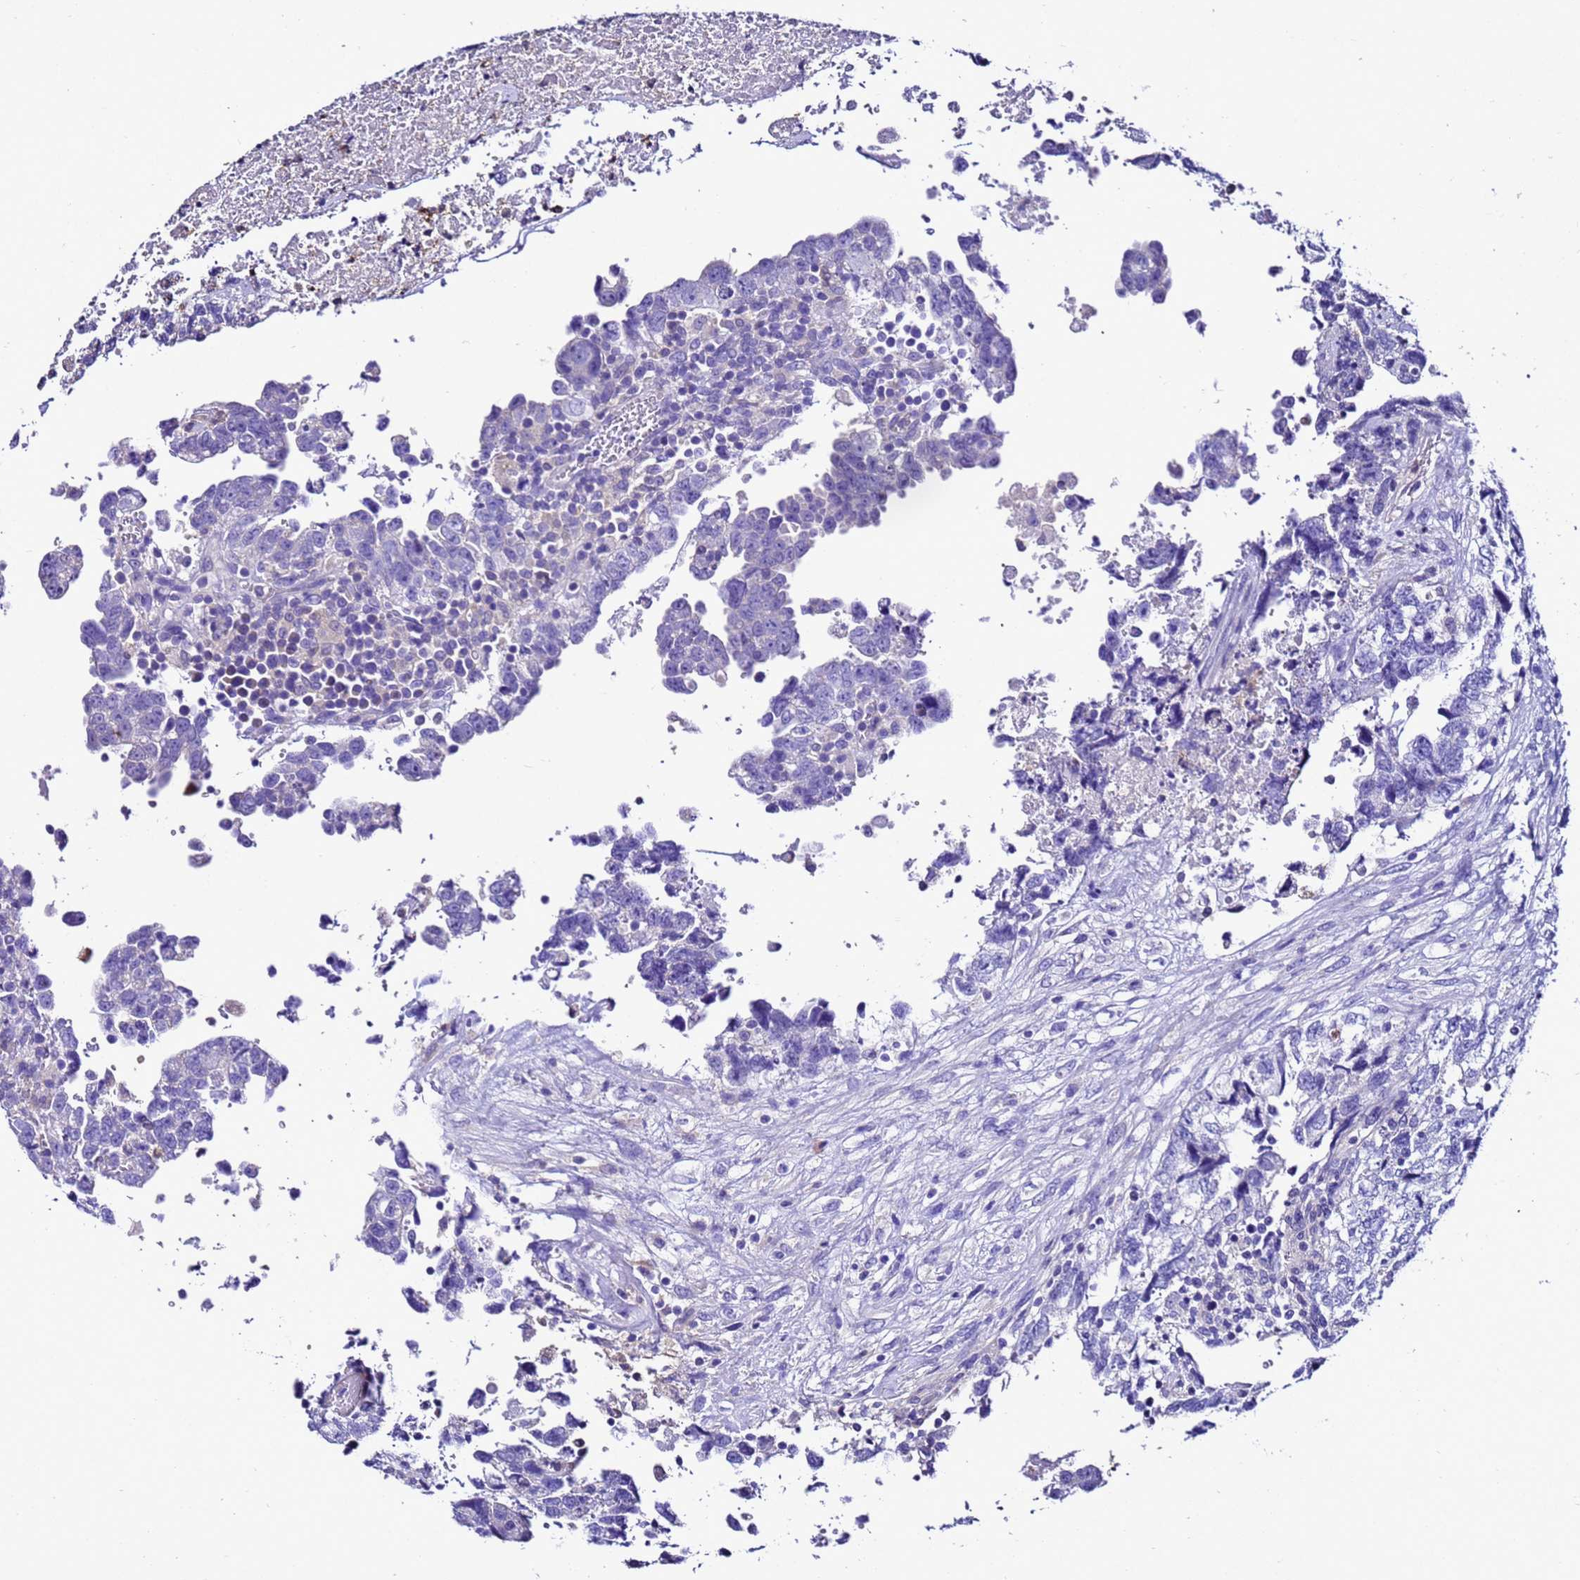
{"staining": {"intensity": "negative", "quantity": "none", "location": "none"}, "tissue": "testis cancer", "cell_type": "Tumor cells", "image_type": "cancer", "snomed": [{"axis": "morphology", "description": "Carcinoma, Embryonal, NOS"}, {"axis": "topography", "description": "Testis"}], "caption": "High power microscopy photomicrograph of an immunohistochemistry histopathology image of testis cancer, revealing no significant expression in tumor cells. Nuclei are stained in blue.", "gene": "UGT2A1", "patient": {"sex": "male", "age": 37}}